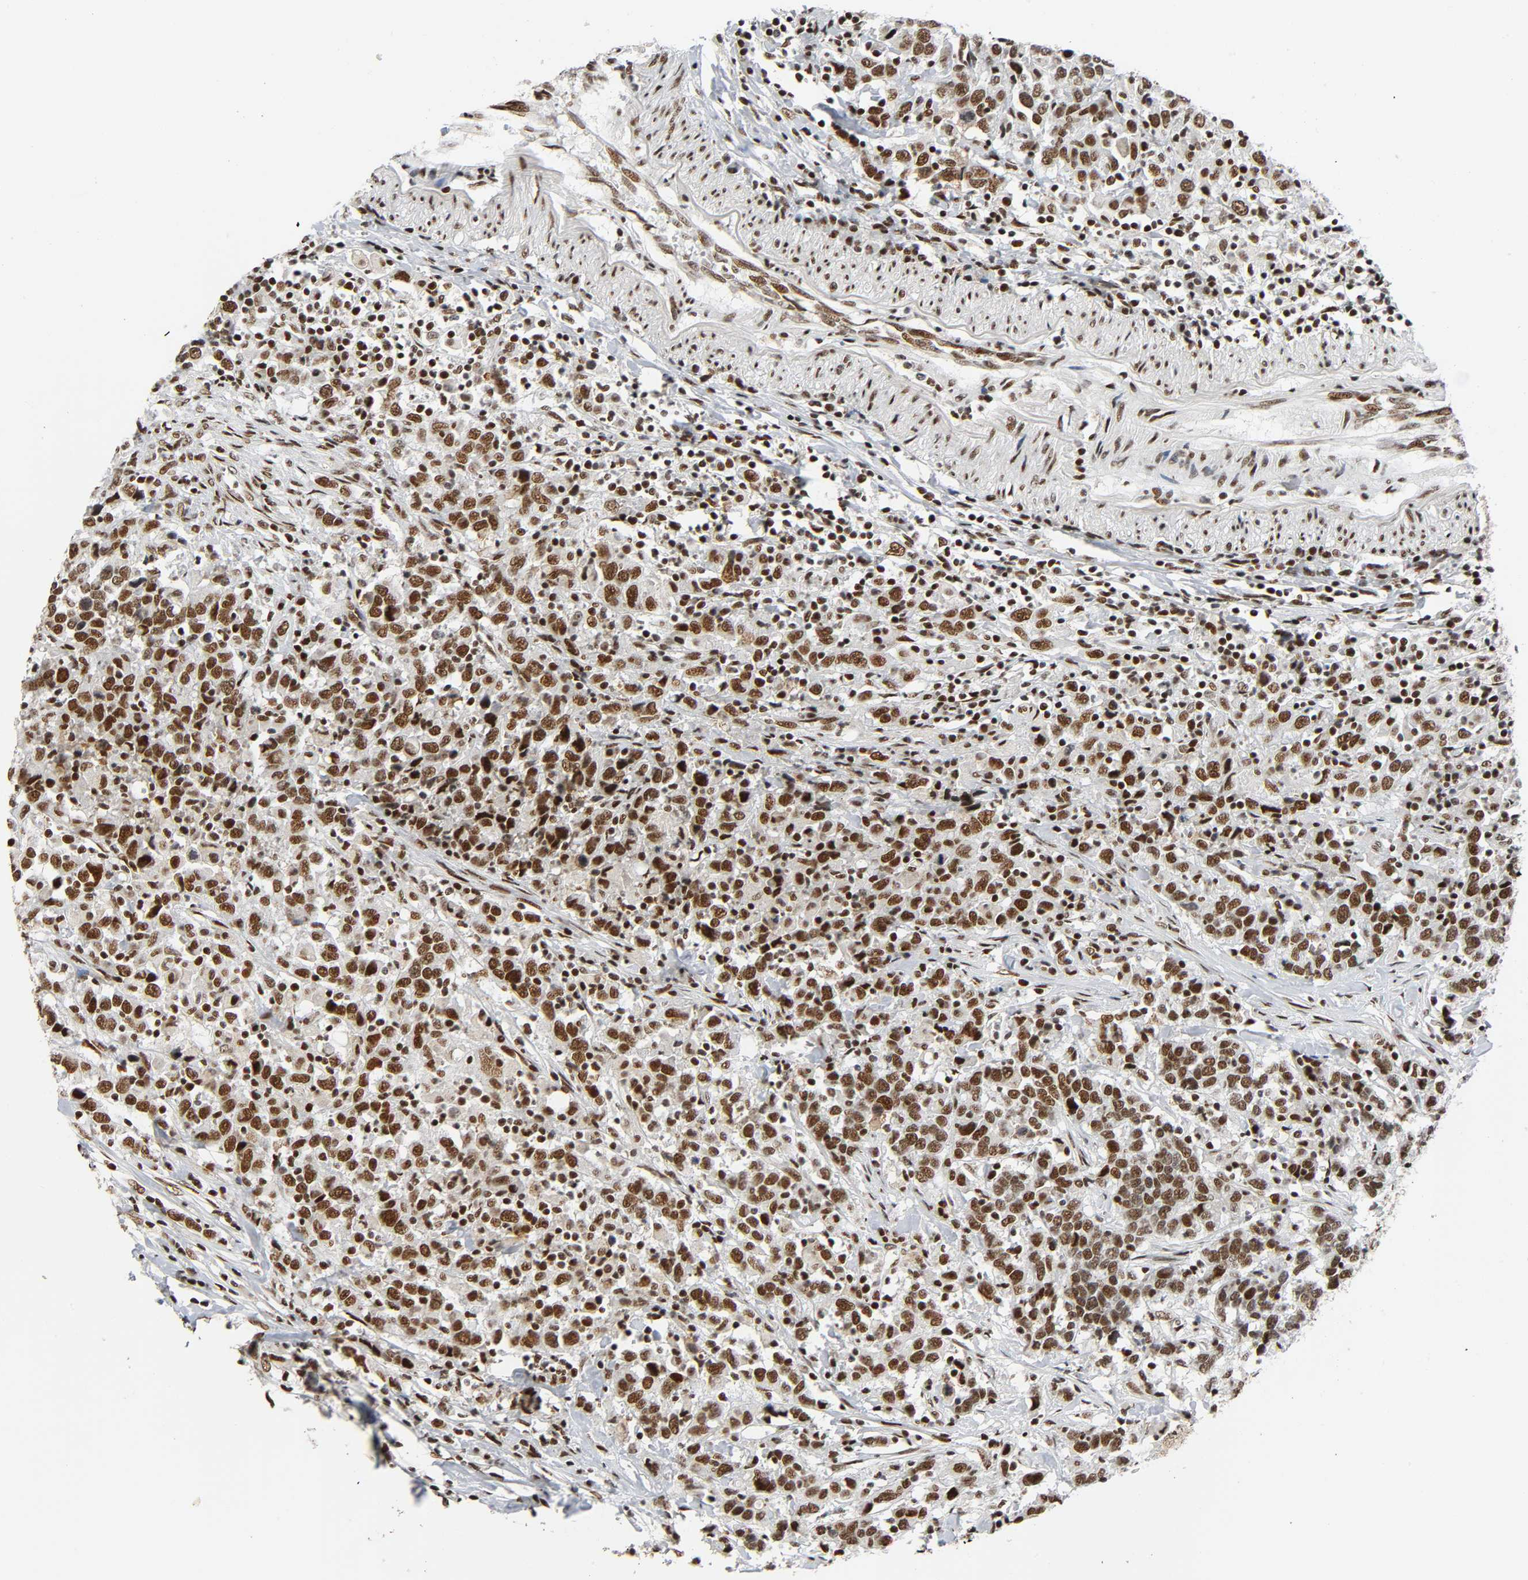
{"staining": {"intensity": "strong", "quantity": ">75%", "location": "nuclear"}, "tissue": "urothelial cancer", "cell_type": "Tumor cells", "image_type": "cancer", "snomed": [{"axis": "morphology", "description": "Urothelial carcinoma, High grade"}, {"axis": "topography", "description": "Urinary bladder"}], "caption": "Tumor cells demonstrate high levels of strong nuclear positivity in approximately >75% of cells in human high-grade urothelial carcinoma. Ihc stains the protein of interest in brown and the nuclei are stained blue.", "gene": "CDK9", "patient": {"sex": "male", "age": 61}}